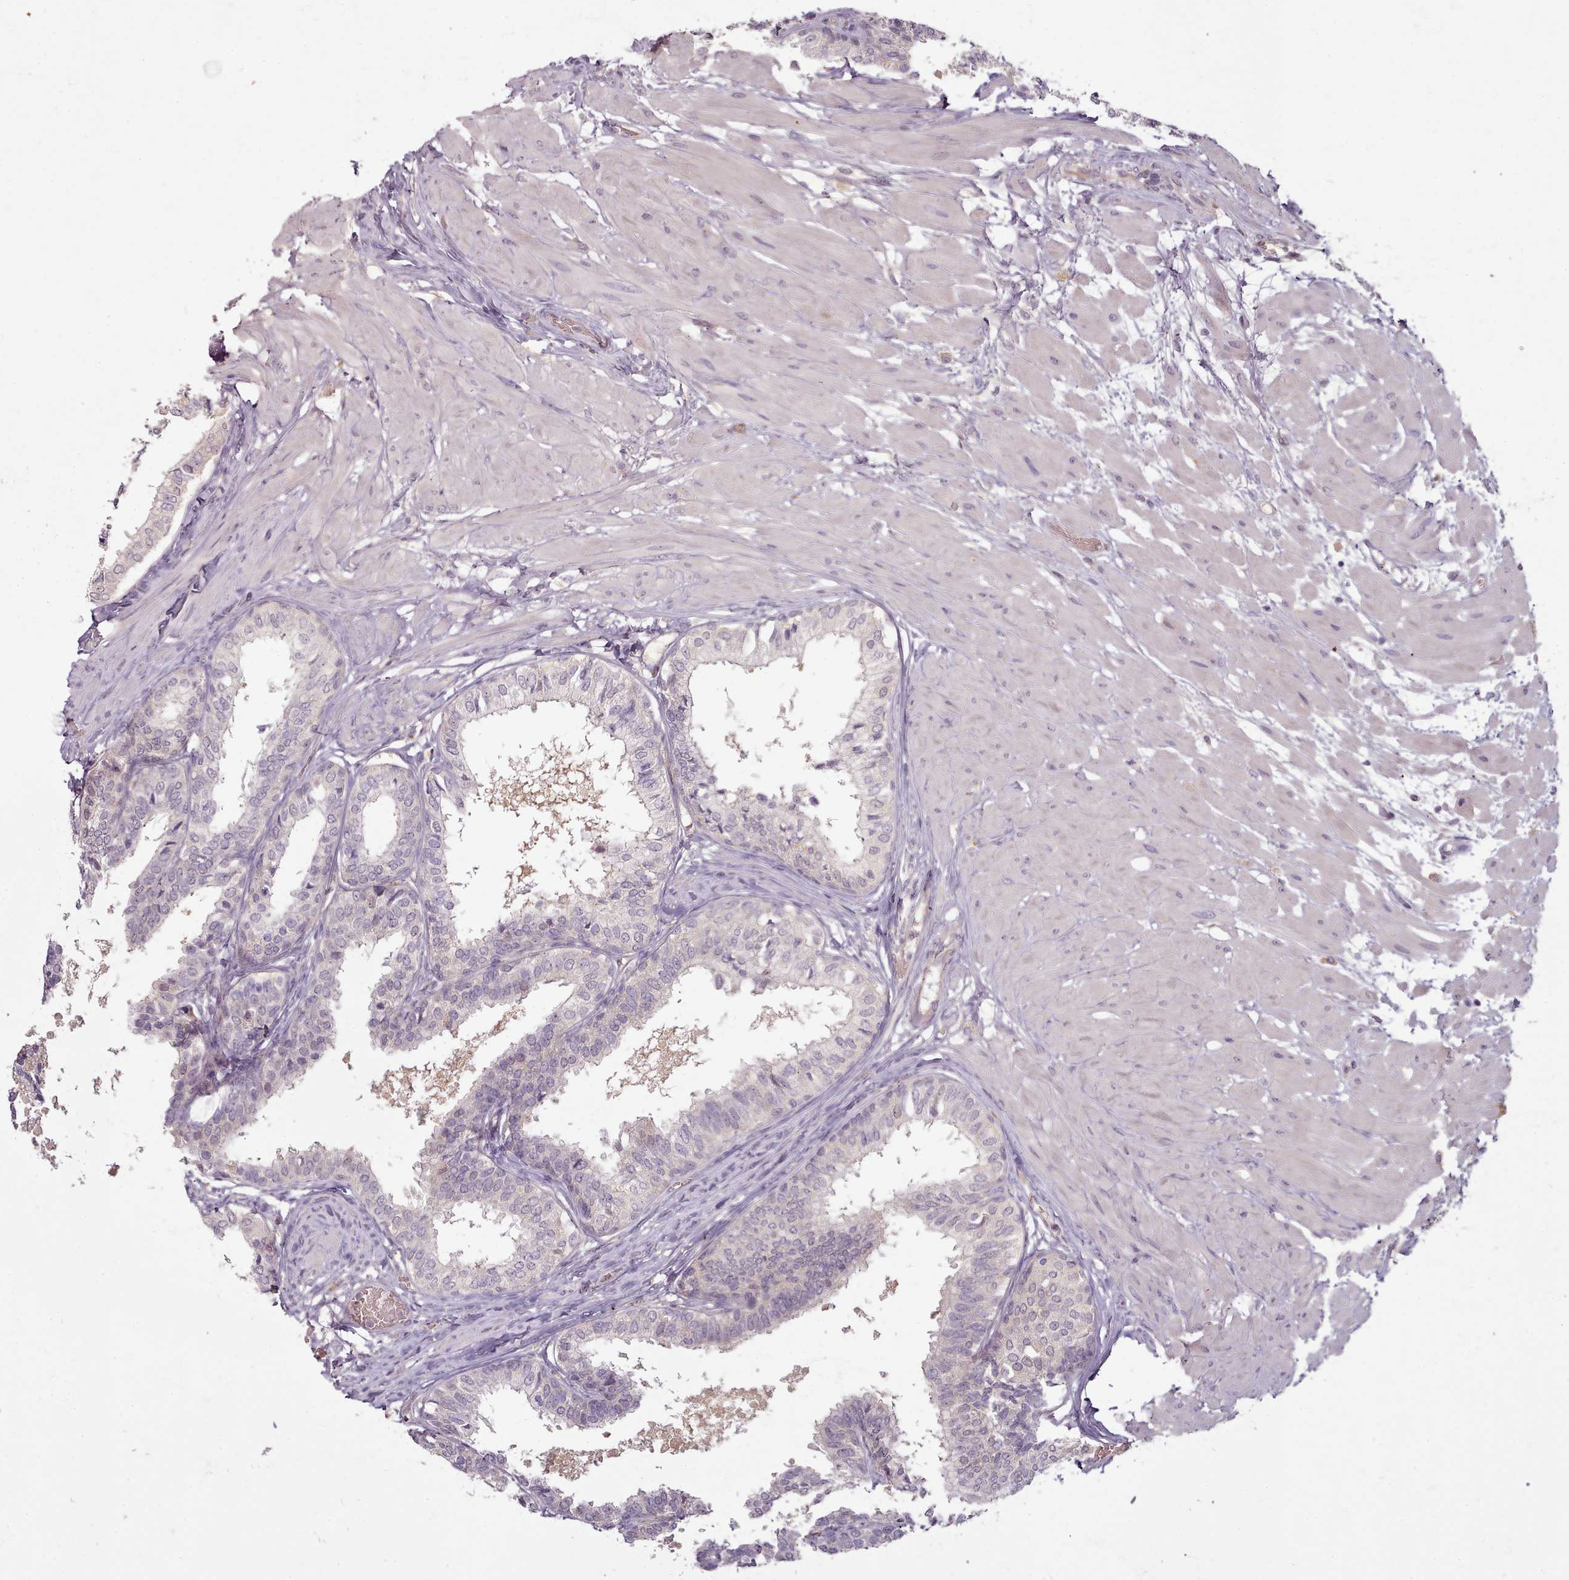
{"staining": {"intensity": "weak", "quantity": "<25%", "location": "nuclear"}, "tissue": "prostate", "cell_type": "Glandular cells", "image_type": "normal", "snomed": [{"axis": "morphology", "description": "Normal tissue, NOS"}, {"axis": "topography", "description": "Prostate"}], "caption": "The immunohistochemistry (IHC) image has no significant positivity in glandular cells of prostate. (DAB (3,3'-diaminobenzidine) immunohistochemistry visualized using brightfield microscopy, high magnification).", "gene": "C1QTNF5", "patient": {"sex": "male", "age": 48}}